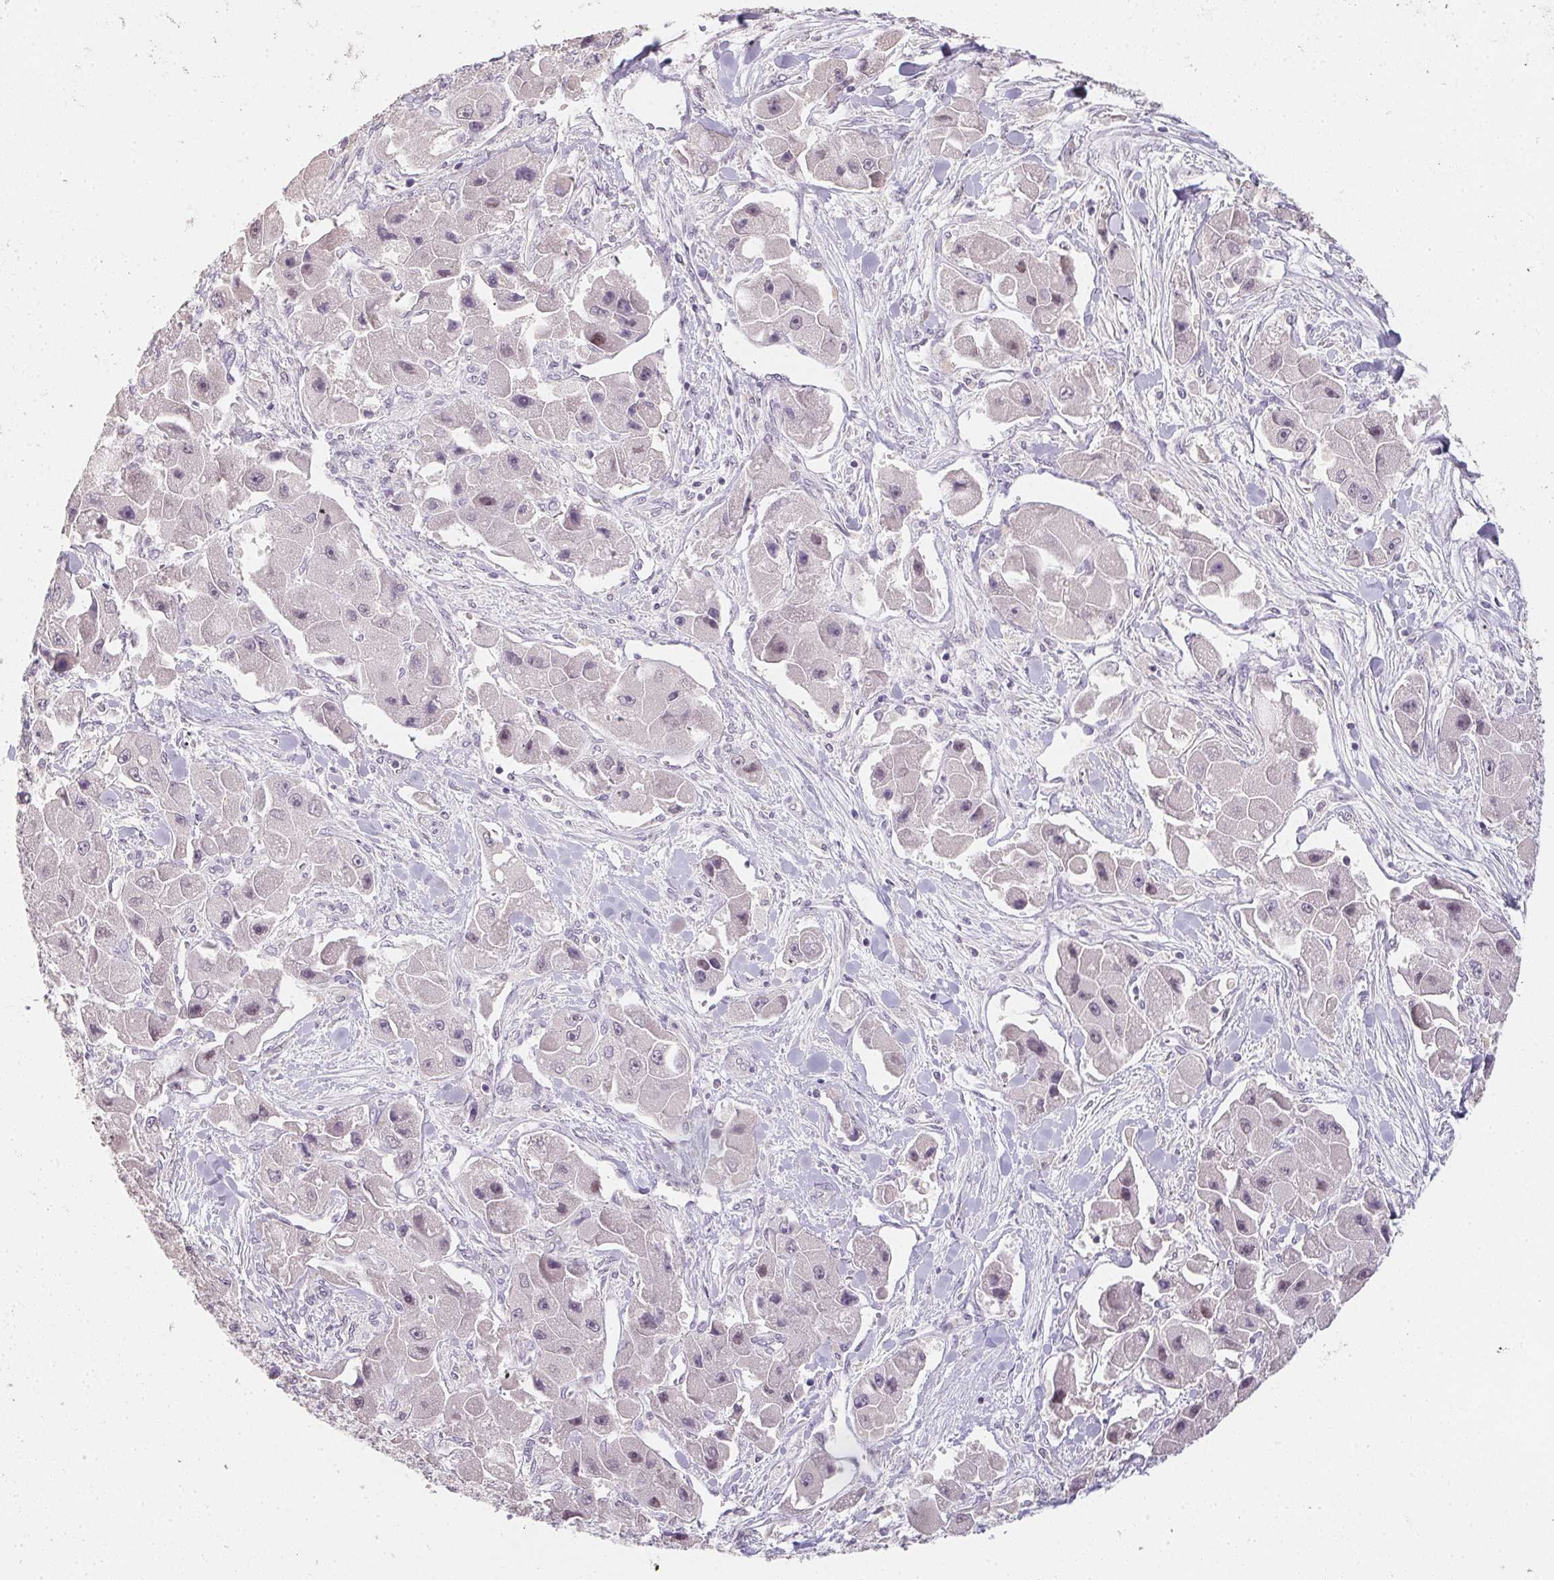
{"staining": {"intensity": "negative", "quantity": "none", "location": "none"}, "tissue": "liver cancer", "cell_type": "Tumor cells", "image_type": "cancer", "snomed": [{"axis": "morphology", "description": "Carcinoma, Hepatocellular, NOS"}, {"axis": "topography", "description": "Liver"}], "caption": "An image of human liver cancer (hepatocellular carcinoma) is negative for staining in tumor cells.", "gene": "ZBBX", "patient": {"sex": "male", "age": 24}}